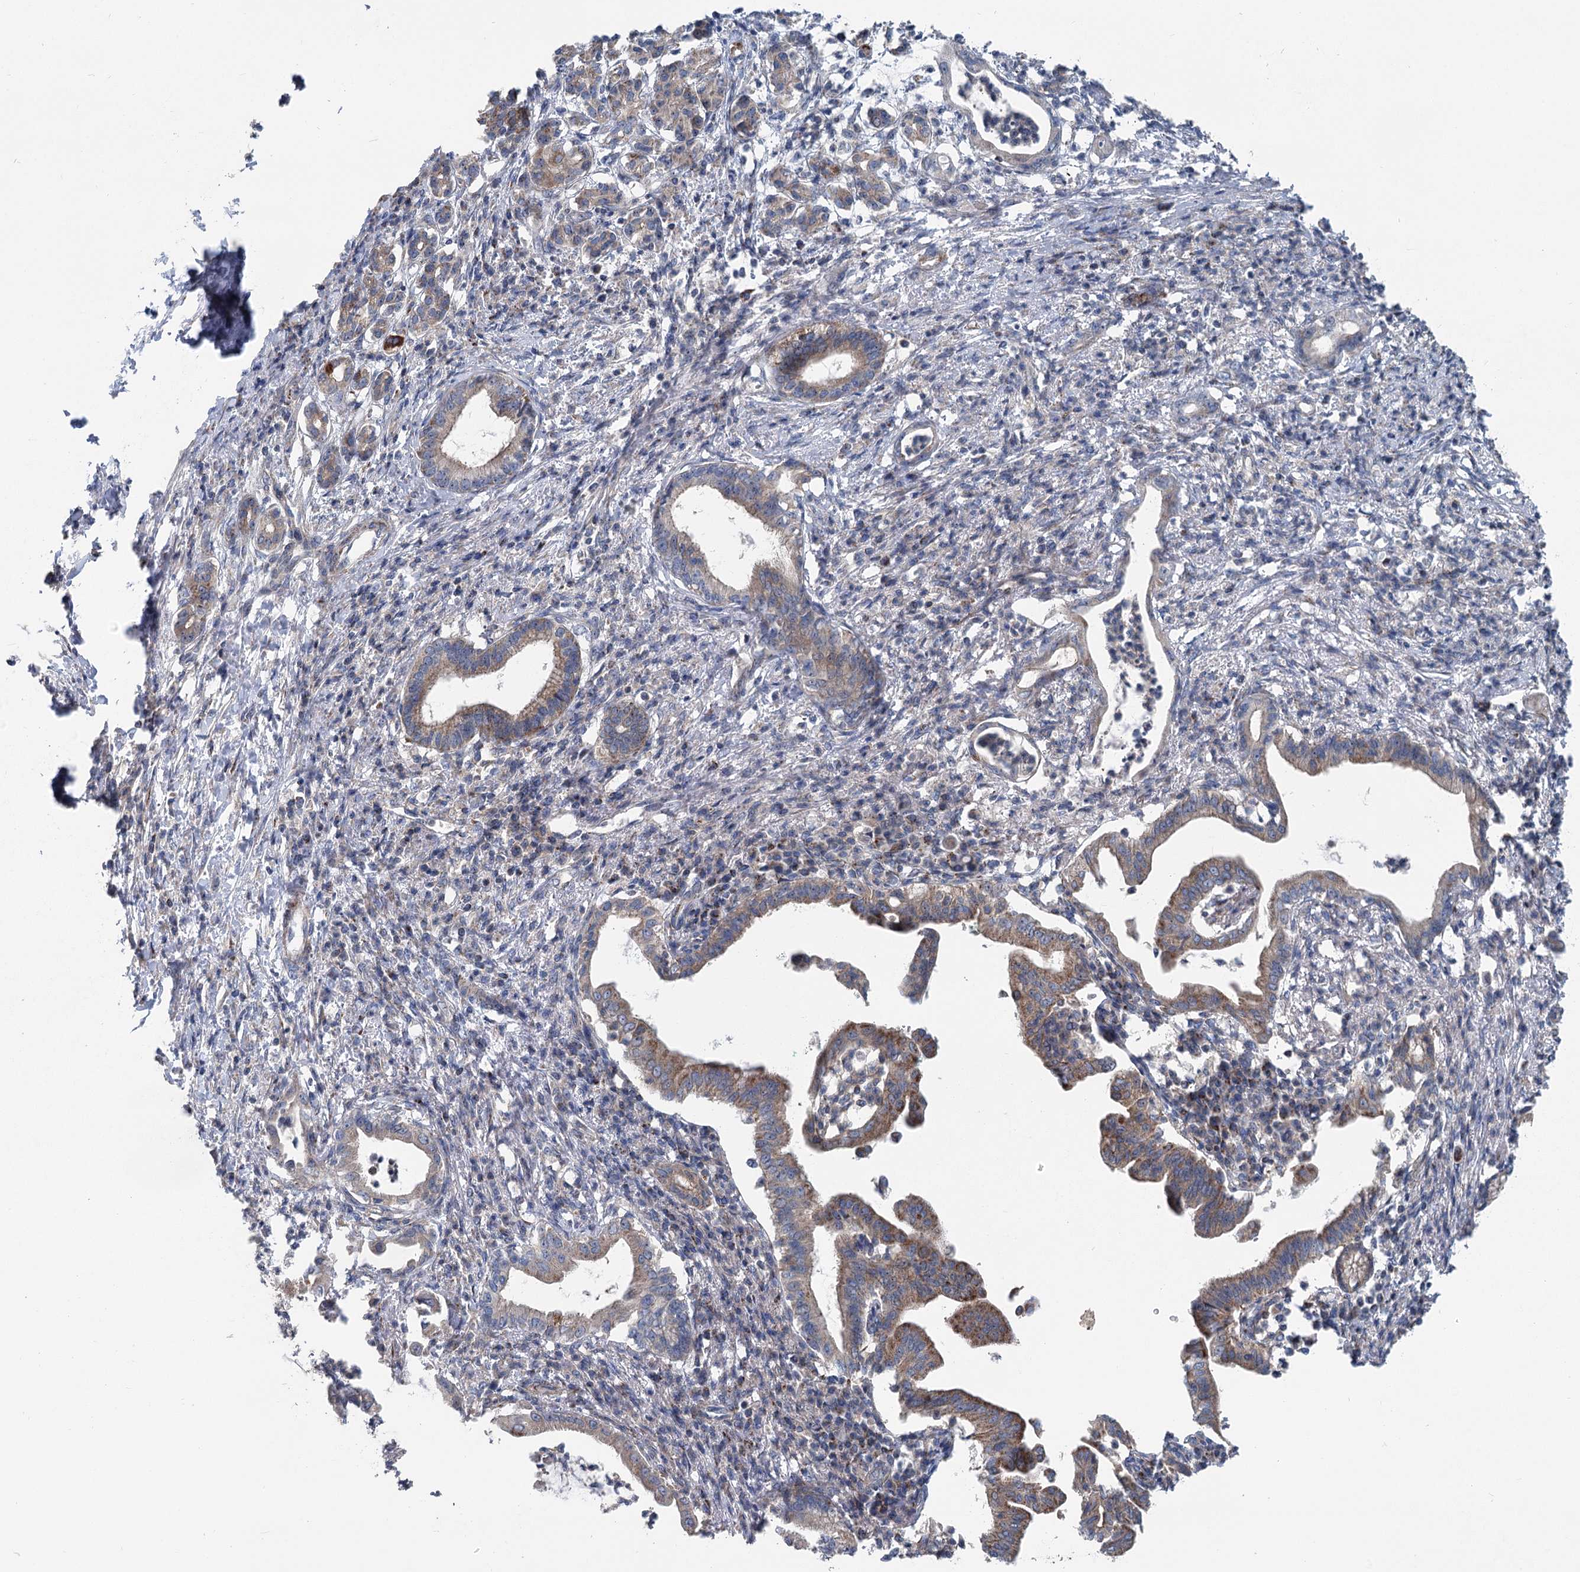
{"staining": {"intensity": "weak", "quantity": ">75%", "location": "cytoplasmic/membranous"}, "tissue": "pancreatic cancer", "cell_type": "Tumor cells", "image_type": "cancer", "snomed": [{"axis": "morphology", "description": "Adenocarcinoma, NOS"}, {"axis": "topography", "description": "Pancreas"}], "caption": "Approximately >75% of tumor cells in adenocarcinoma (pancreatic) exhibit weak cytoplasmic/membranous protein positivity as visualized by brown immunohistochemical staining.", "gene": "MARK2", "patient": {"sex": "female", "age": 55}}